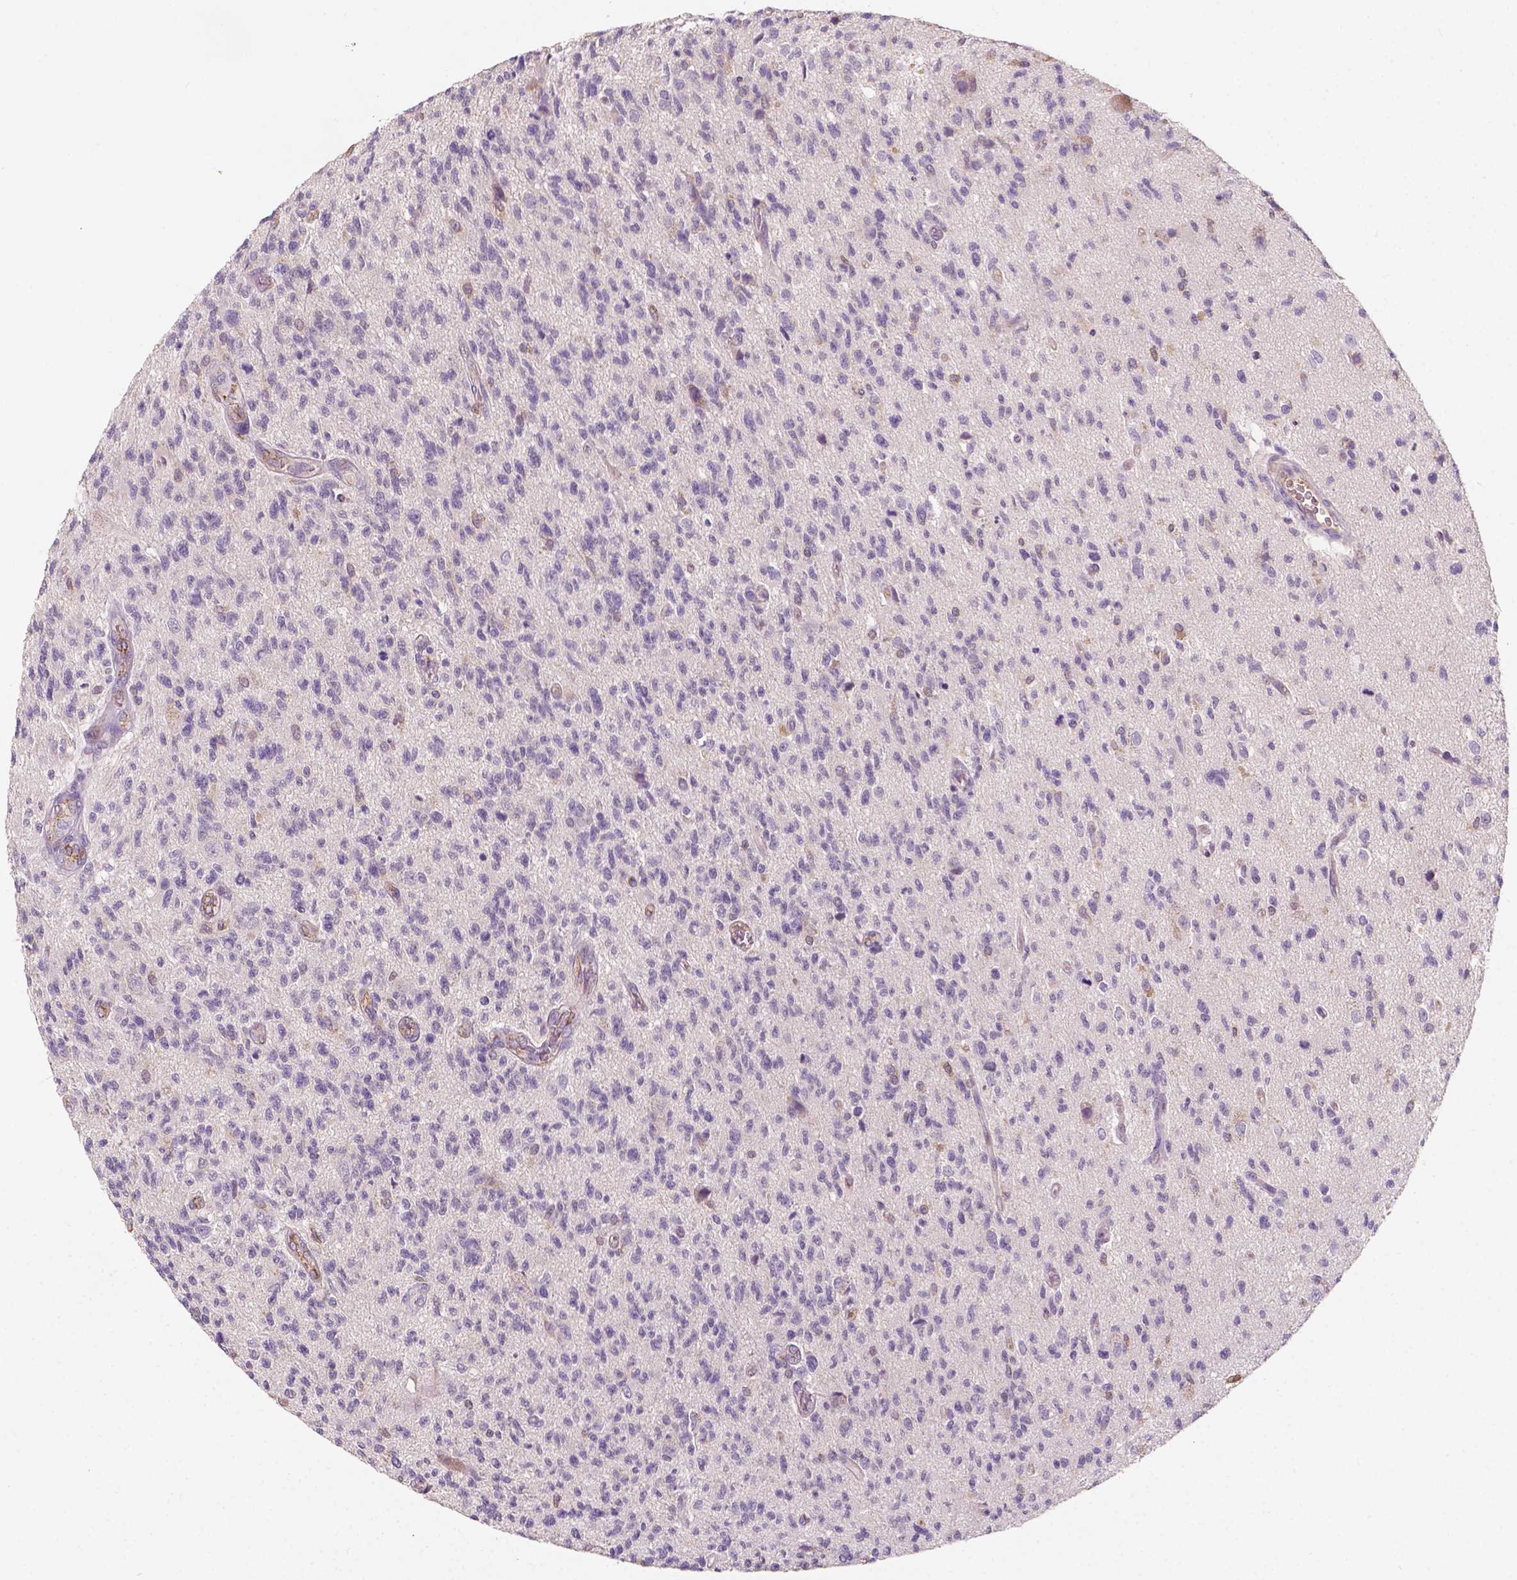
{"staining": {"intensity": "negative", "quantity": "none", "location": "none"}, "tissue": "glioma", "cell_type": "Tumor cells", "image_type": "cancer", "snomed": [{"axis": "morphology", "description": "Glioma, malignant, High grade"}, {"axis": "topography", "description": "Brain"}], "caption": "This is an immunohistochemistry image of human malignant glioma (high-grade). There is no expression in tumor cells.", "gene": "SLC22A4", "patient": {"sex": "male", "age": 56}}